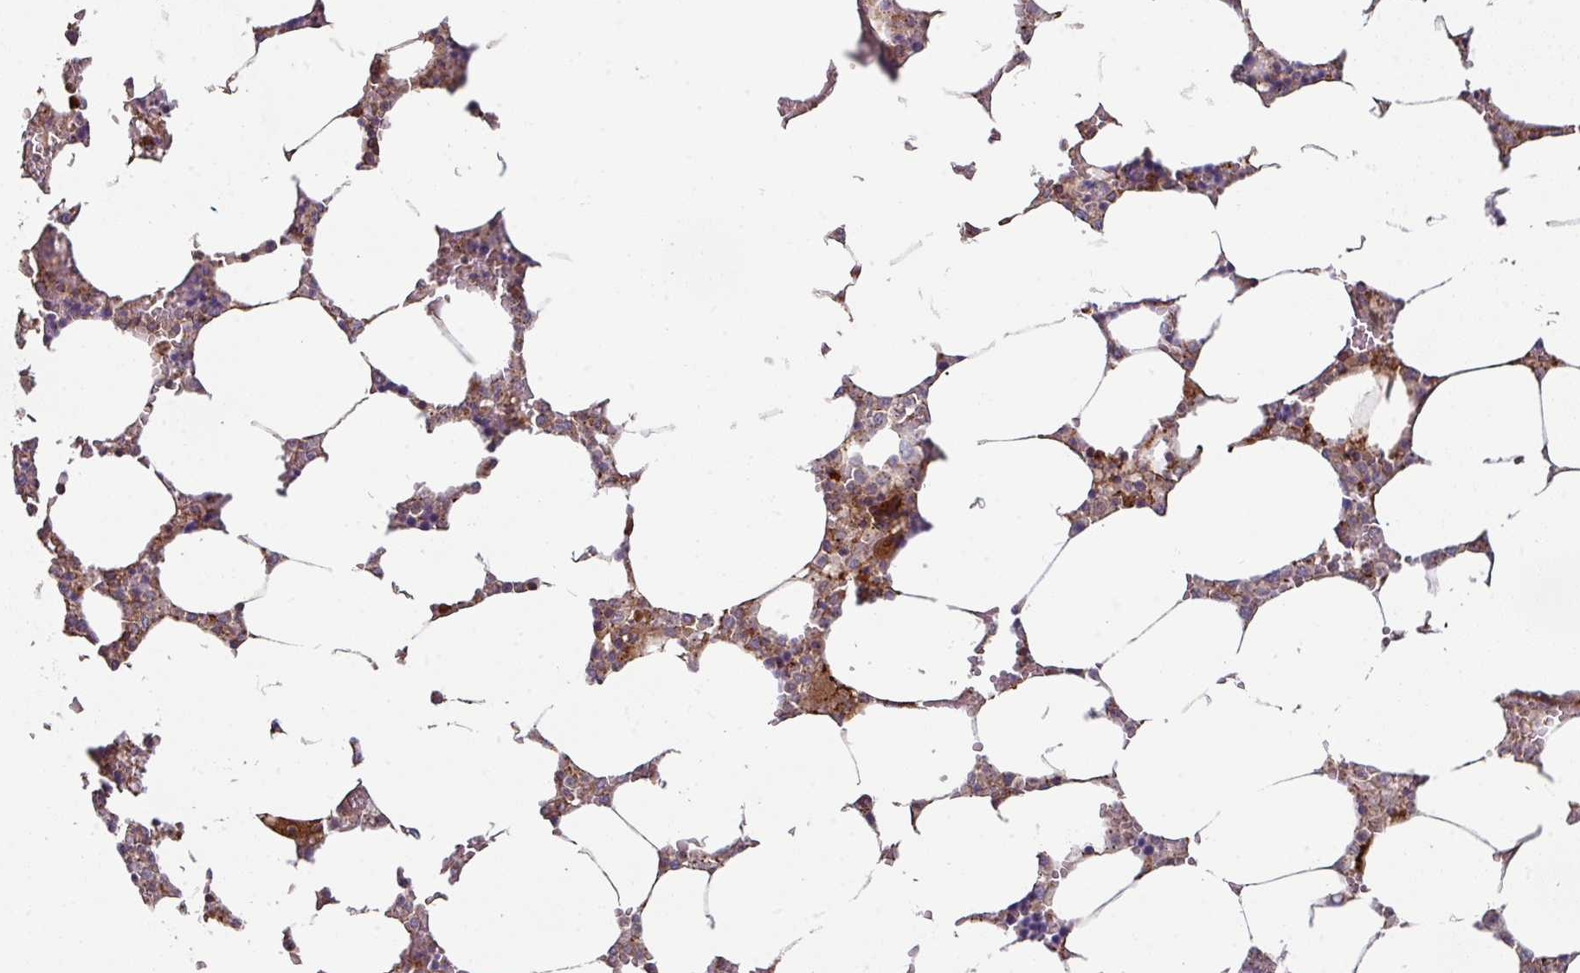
{"staining": {"intensity": "moderate", "quantity": "25%-75%", "location": "cytoplasmic/membranous"}, "tissue": "bone marrow", "cell_type": "Hematopoietic cells", "image_type": "normal", "snomed": [{"axis": "morphology", "description": "Normal tissue, NOS"}, {"axis": "topography", "description": "Bone marrow"}], "caption": "Protein staining shows moderate cytoplasmic/membranous expression in about 25%-75% of hematopoietic cells in benign bone marrow.", "gene": "CASP2", "patient": {"sex": "male", "age": 64}}